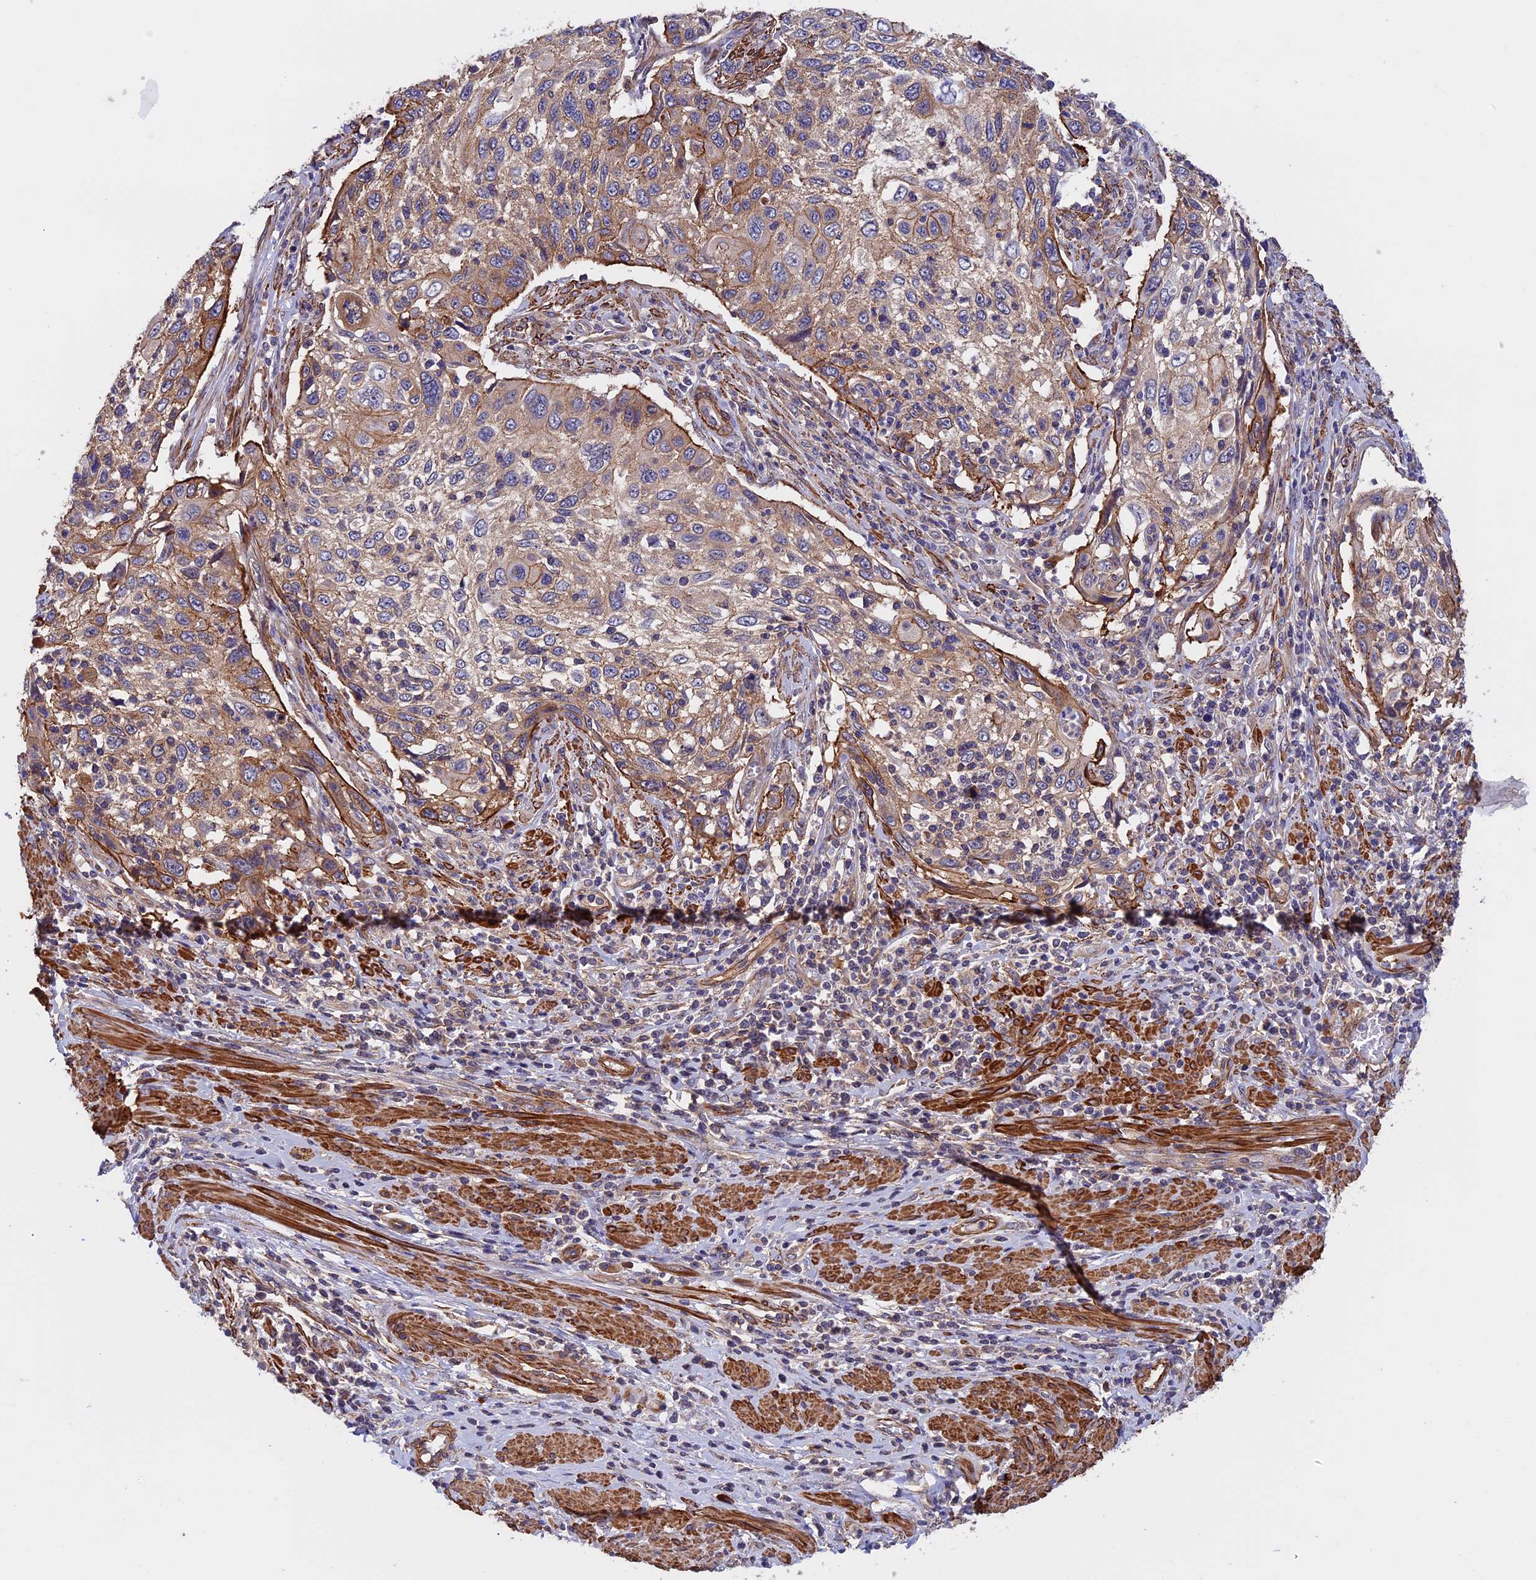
{"staining": {"intensity": "moderate", "quantity": "25%-75%", "location": "cytoplasmic/membranous"}, "tissue": "cervical cancer", "cell_type": "Tumor cells", "image_type": "cancer", "snomed": [{"axis": "morphology", "description": "Squamous cell carcinoma, NOS"}, {"axis": "topography", "description": "Cervix"}], "caption": "DAB immunohistochemical staining of squamous cell carcinoma (cervical) shows moderate cytoplasmic/membranous protein staining in about 25%-75% of tumor cells.", "gene": "SLC9A5", "patient": {"sex": "female", "age": 70}}